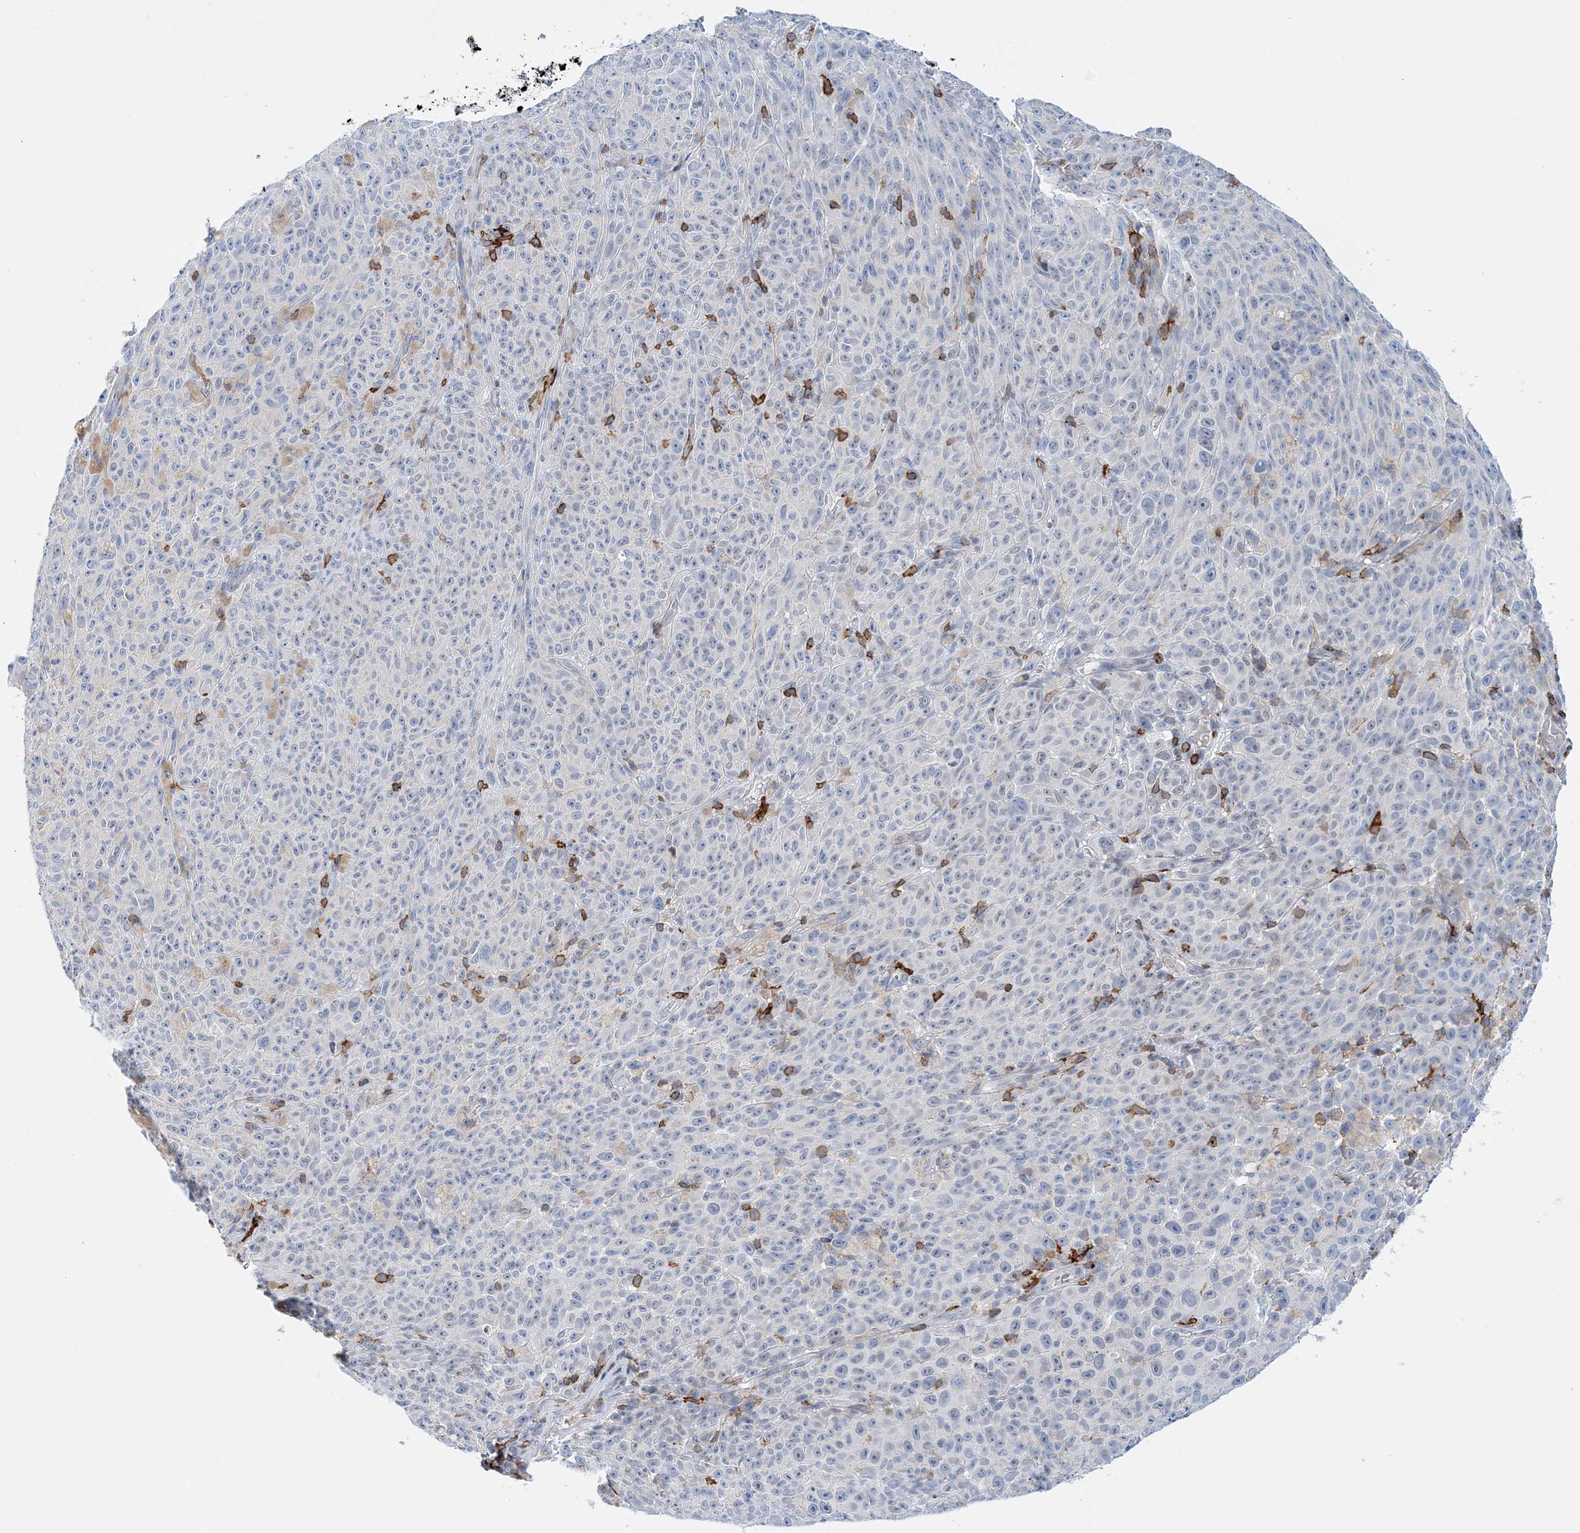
{"staining": {"intensity": "negative", "quantity": "none", "location": "none"}, "tissue": "melanoma", "cell_type": "Tumor cells", "image_type": "cancer", "snomed": [{"axis": "morphology", "description": "Malignant melanoma, NOS"}, {"axis": "topography", "description": "Skin"}], "caption": "Tumor cells are negative for protein expression in human malignant melanoma.", "gene": "PRMT9", "patient": {"sex": "female", "age": 82}}